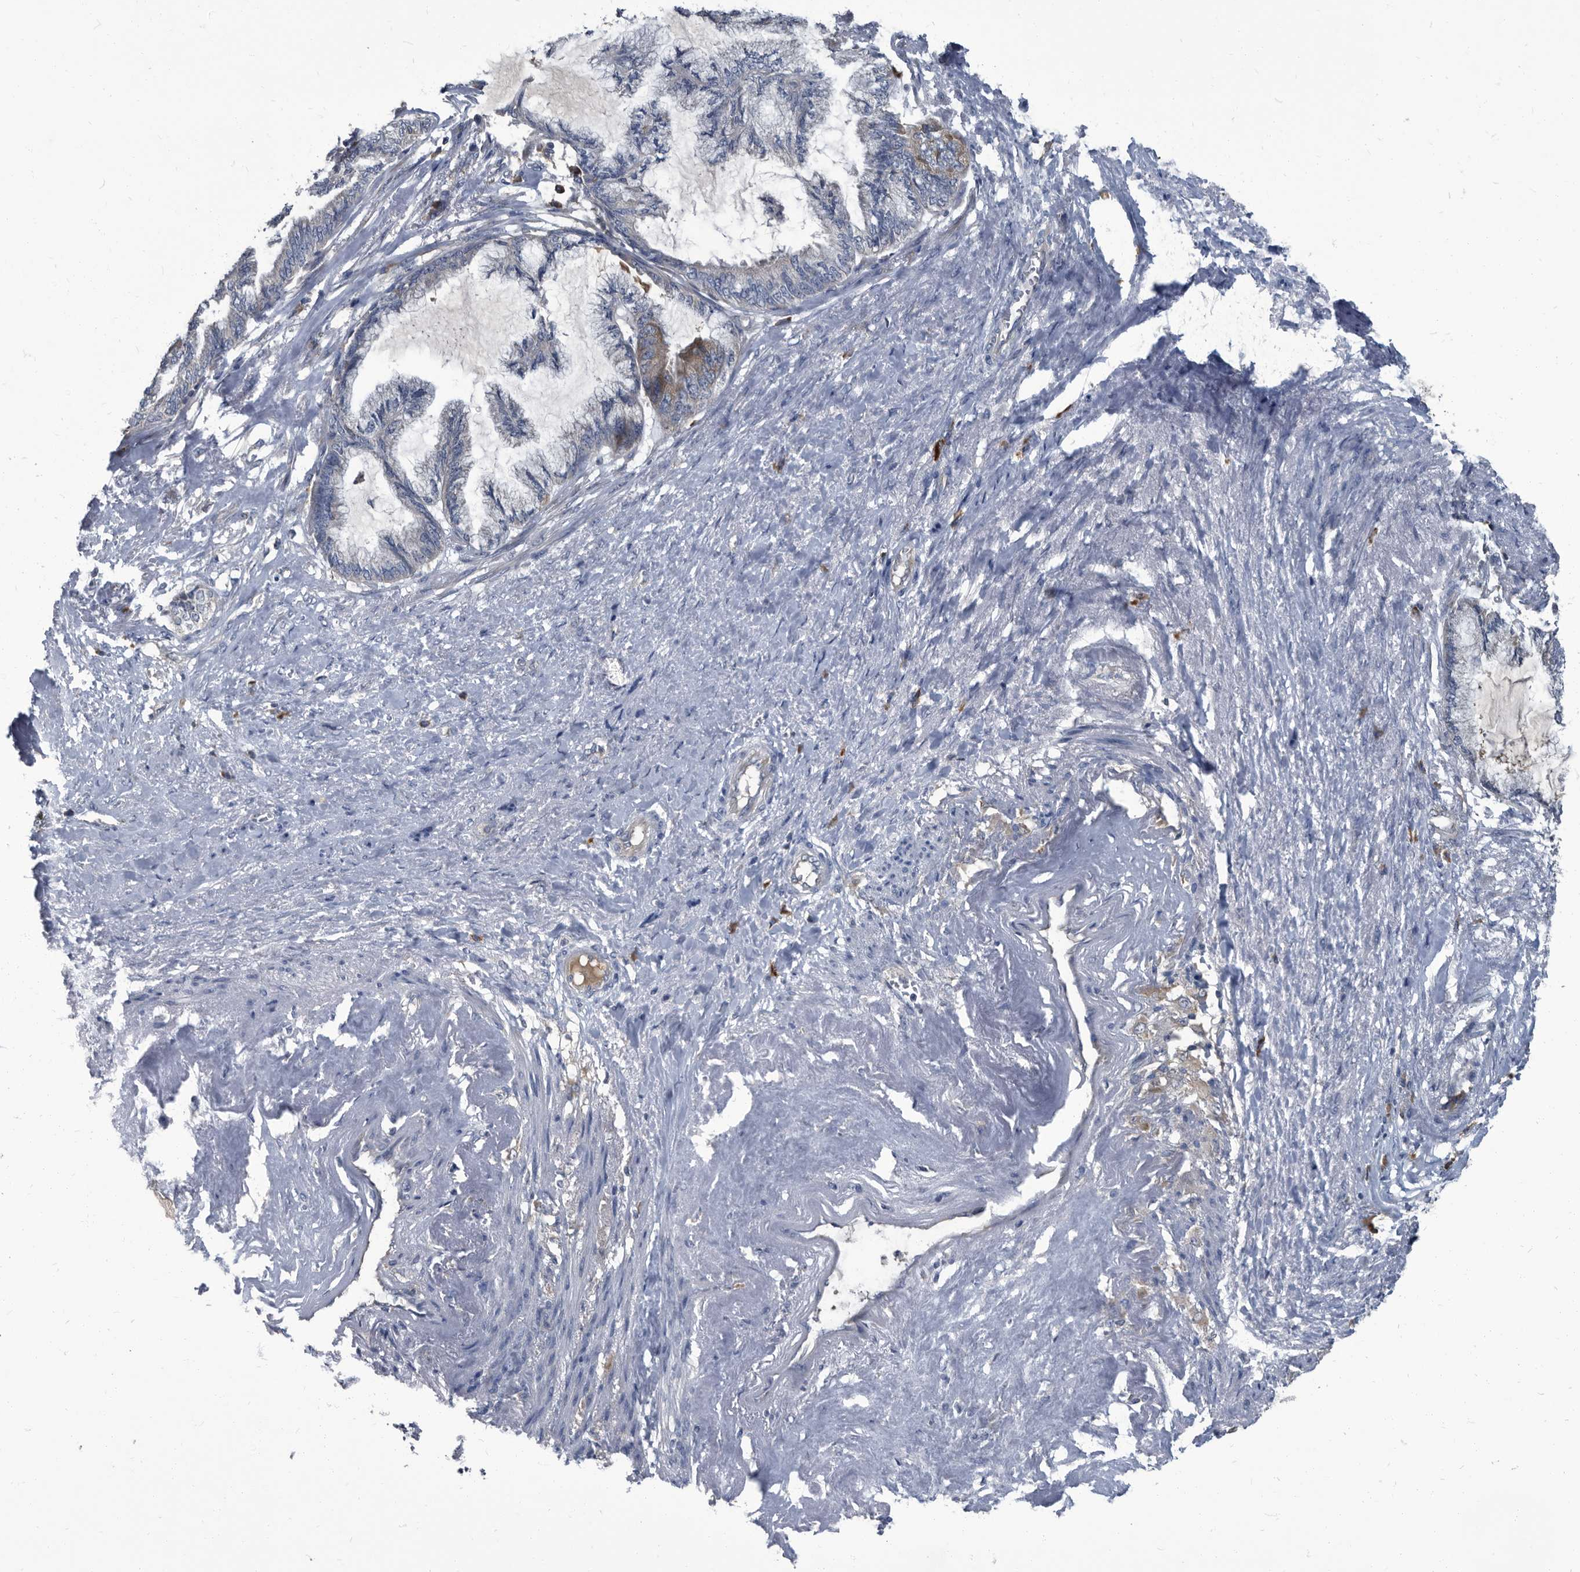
{"staining": {"intensity": "negative", "quantity": "none", "location": "none"}, "tissue": "endometrial cancer", "cell_type": "Tumor cells", "image_type": "cancer", "snomed": [{"axis": "morphology", "description": "Adenocarcinoma, NOS"}, {"axis": "topography", "description": "Endometrium"}], "caption": "IHC histopathology image of neoplastic tissue: human endometrial cancer (adenocarcinoma) stained with DAB shows no significant protein staining in tumor cells.", "gene": "CDV3", "patient": {"sex": "female", "age": 86}}